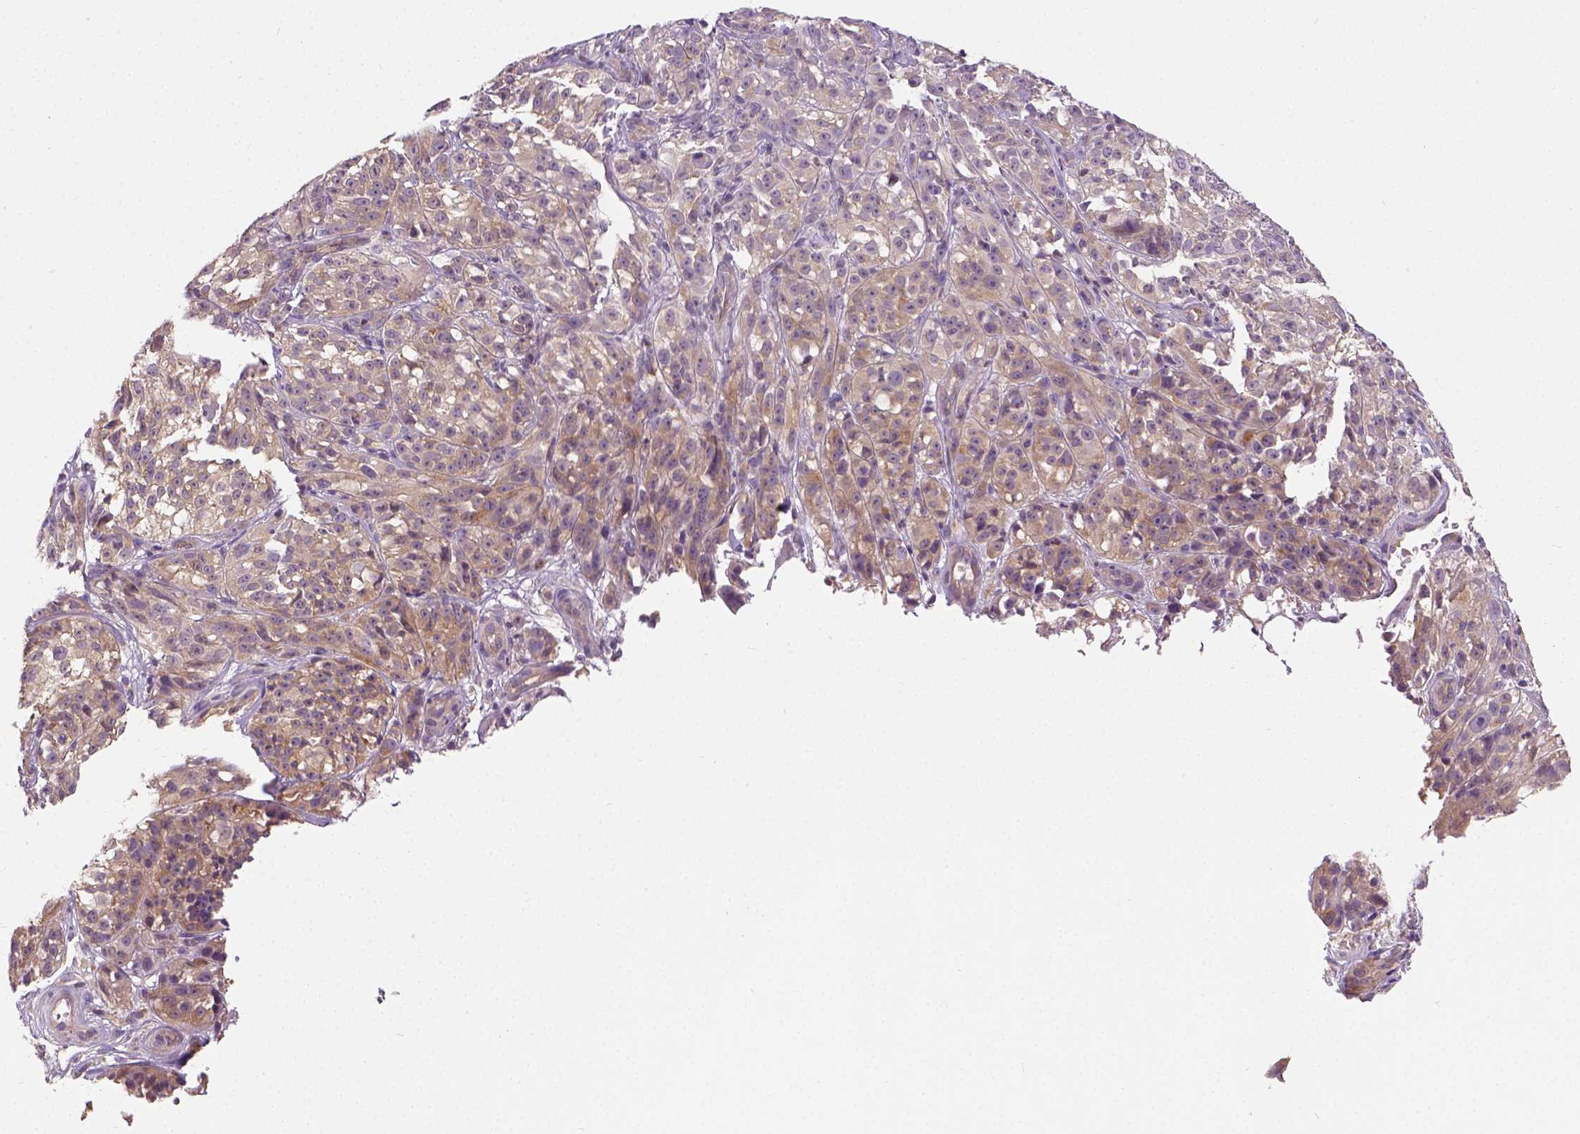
{"staining": {"intensity": "moderate", "quantity": "<25%", "location": "cytoplasmic/membranous"}, "tissue": "melanoma", "cell_type": "Tumor cells", "image_type": "cancer", "snomed": [{"axis": "morphology", "description": "Malignant melanoma, NOS"}, {"axis": "topography", "description": "Skin"}], "caption": "Immunohistochemical staining of malignant melanoma demonstrates moderate cytoplasmic/membranous protein positivity in about <25% of tumor cells.", "gene": "CRACR2A", "patient": {"sex": "female", "age": 85}}